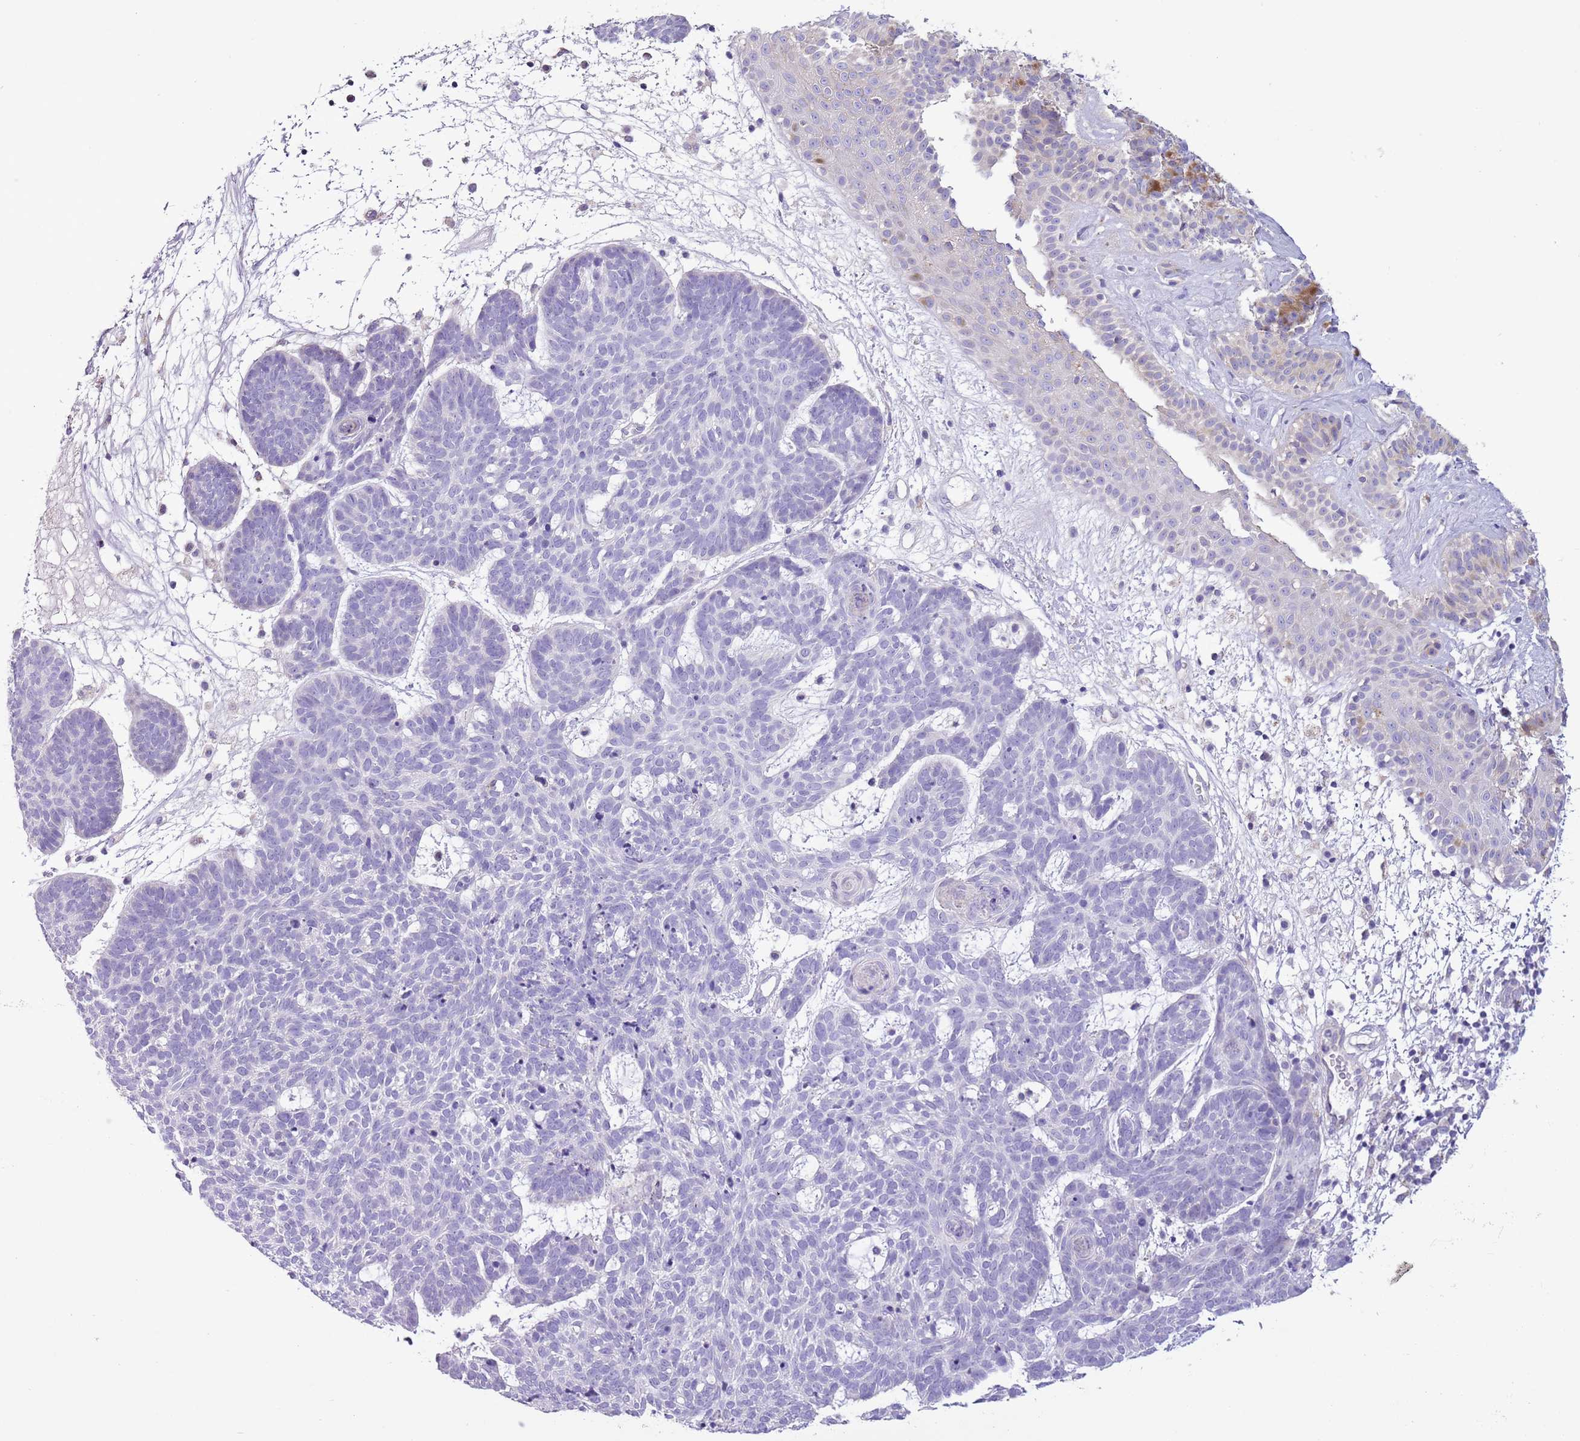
{"staining": {"intensity": "negative", "quantity": "none", "location": "none"}, "tissue": "skin cancer", "cell_type": "Tumor cells", "image_type": "cancer", "snomed": [{"axis": "morphology", "description": "Basal cell carcinoma"}, {"axis": "topography", "description": "Skin"}], "caption": "Tumor cells show no significant protein positivity in skin cancer.", "gene": "ZNF697", "patient": {"sex": "female", "age": 89}}